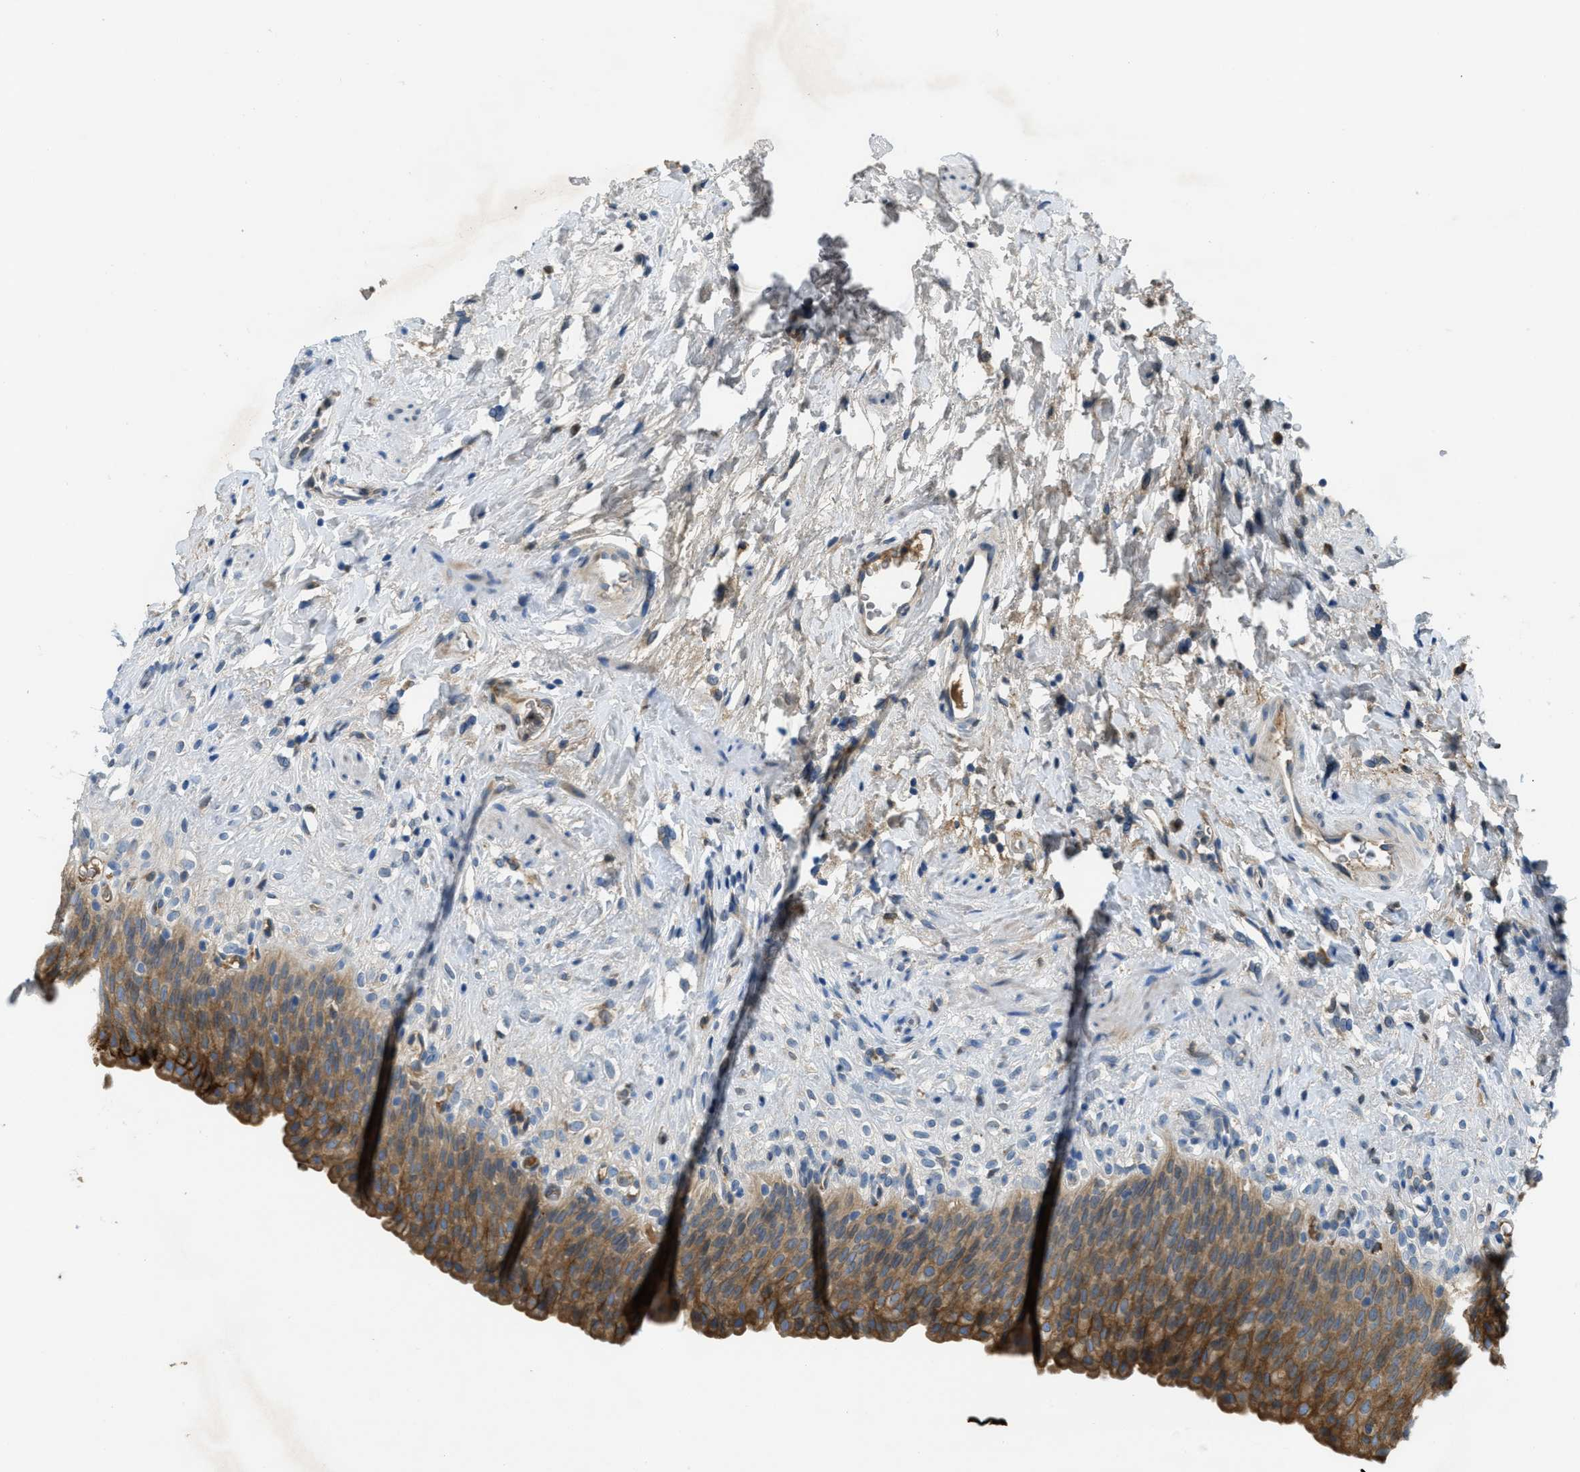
{"staining": {"intensity": "moderate", "quantity": ">75%", "location": "cytoplasmic/membranous"}, "tissue": "urinary bladder", "cell_type": "Urothelial cells", "image_type": "normal", "snomed": [{"axis": "morphology", "description": "Normal tissue, NOS"}, {"axis": "topography", "description": "Urinary bladder"}], "caption": "Urinary bladder stained with immunohistochemistry exhibits moderate cytoplasmic/membranous expression in approximately >75% of urothelial cells.", "gene": "MPDU1", "patient": {"sex": "female", "age": 79}}